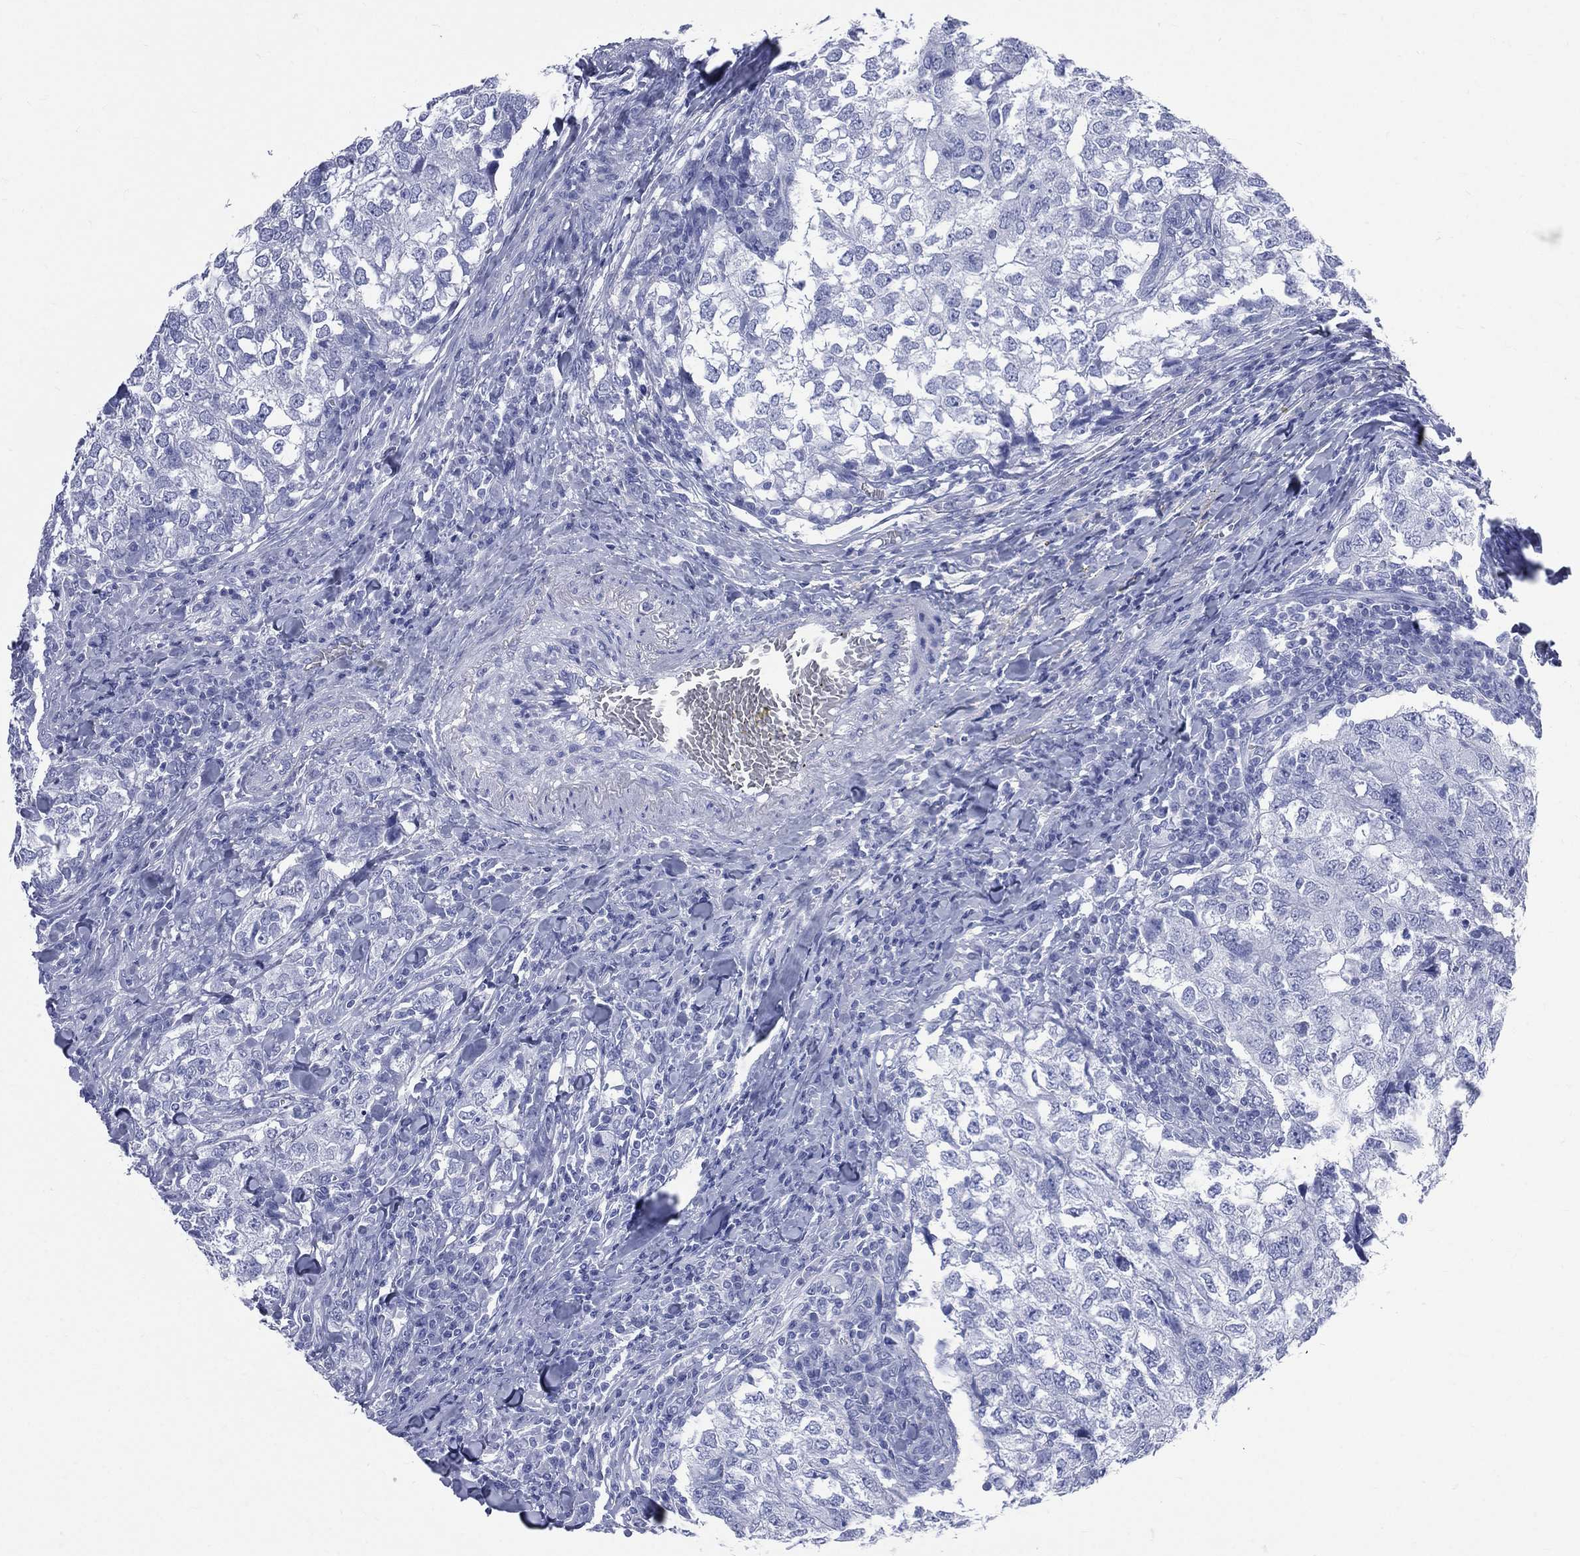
{"staining": {"intensity": "negative", "quantity": "none", "location": "none"}, "tissue": "breast cancer", "cell_type": "Tumor cells", "image_type": "cancer", "snomed": [{"axis": "morphology", "description": "Duct carcinoma"}, {"axis": "topography", "description": "Breast"}], "caption": "An image of breast infiltrating ductal carcinoma stained for a protein reveals no brown staining in tumor cells.", "gene": "SYP", "patient": {"sex": "female", "age": 30}}